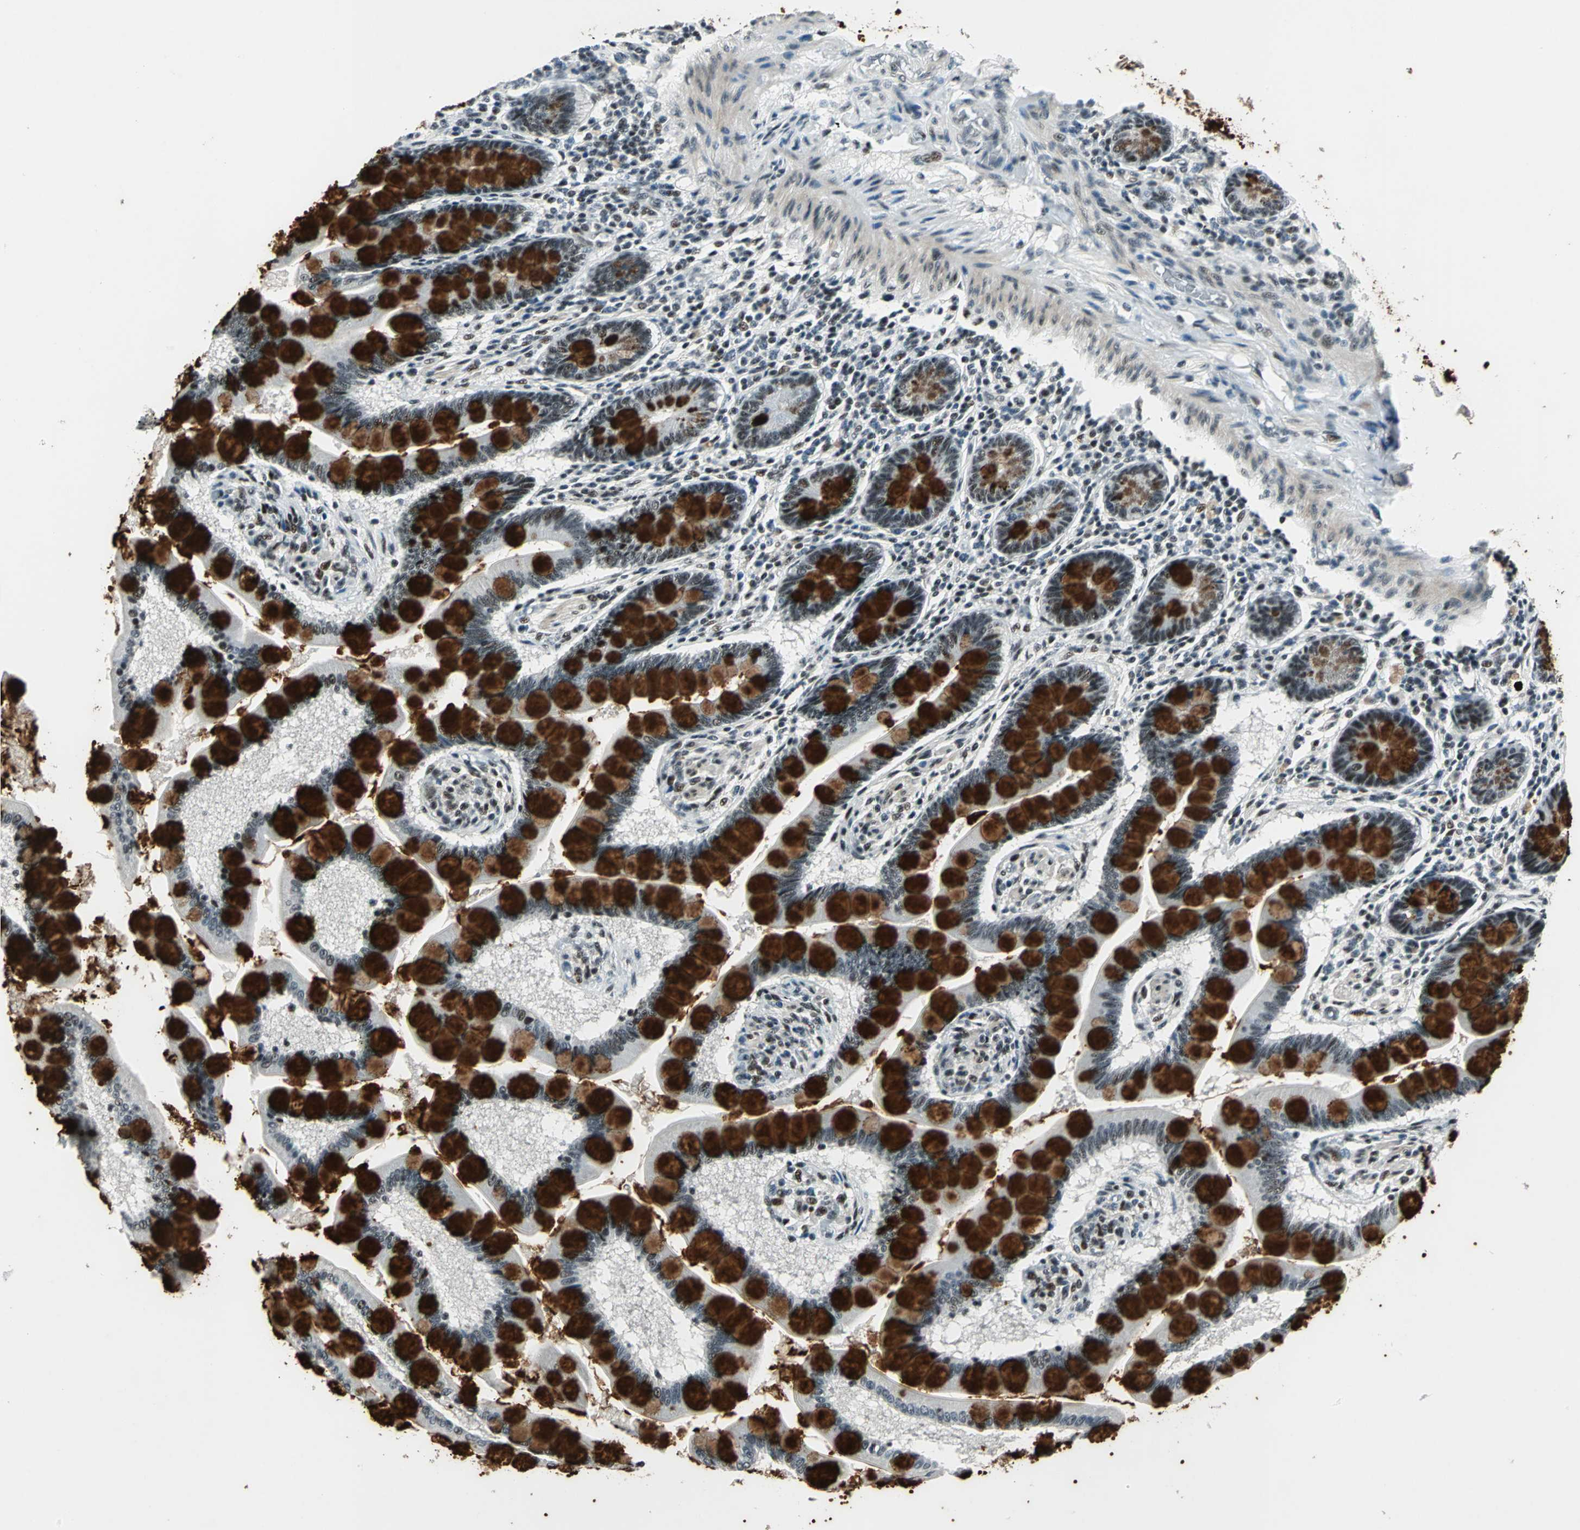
{"staining": {"intensity": "strong", "quantity": ">75%", "location": "cytoplasmic/membranous,nuclear"}, "tissue": "small intestine", "cell_type": "Glandular cells", "image_type": "normal", "snomed": [{"axis": "morphology", "description": "Normal tissue, NOS"}, {"axis": "topography", "description": "Small intestine"}], "caption": "Small intestine stained for a protein shows strong cytoplasmic/membranous,nuclear positivity in glandular cells. (IHC, brightfield microscopy, high magnification).", "gene": "KAT6B", "patient": {"sex": "male", "age": 41}}